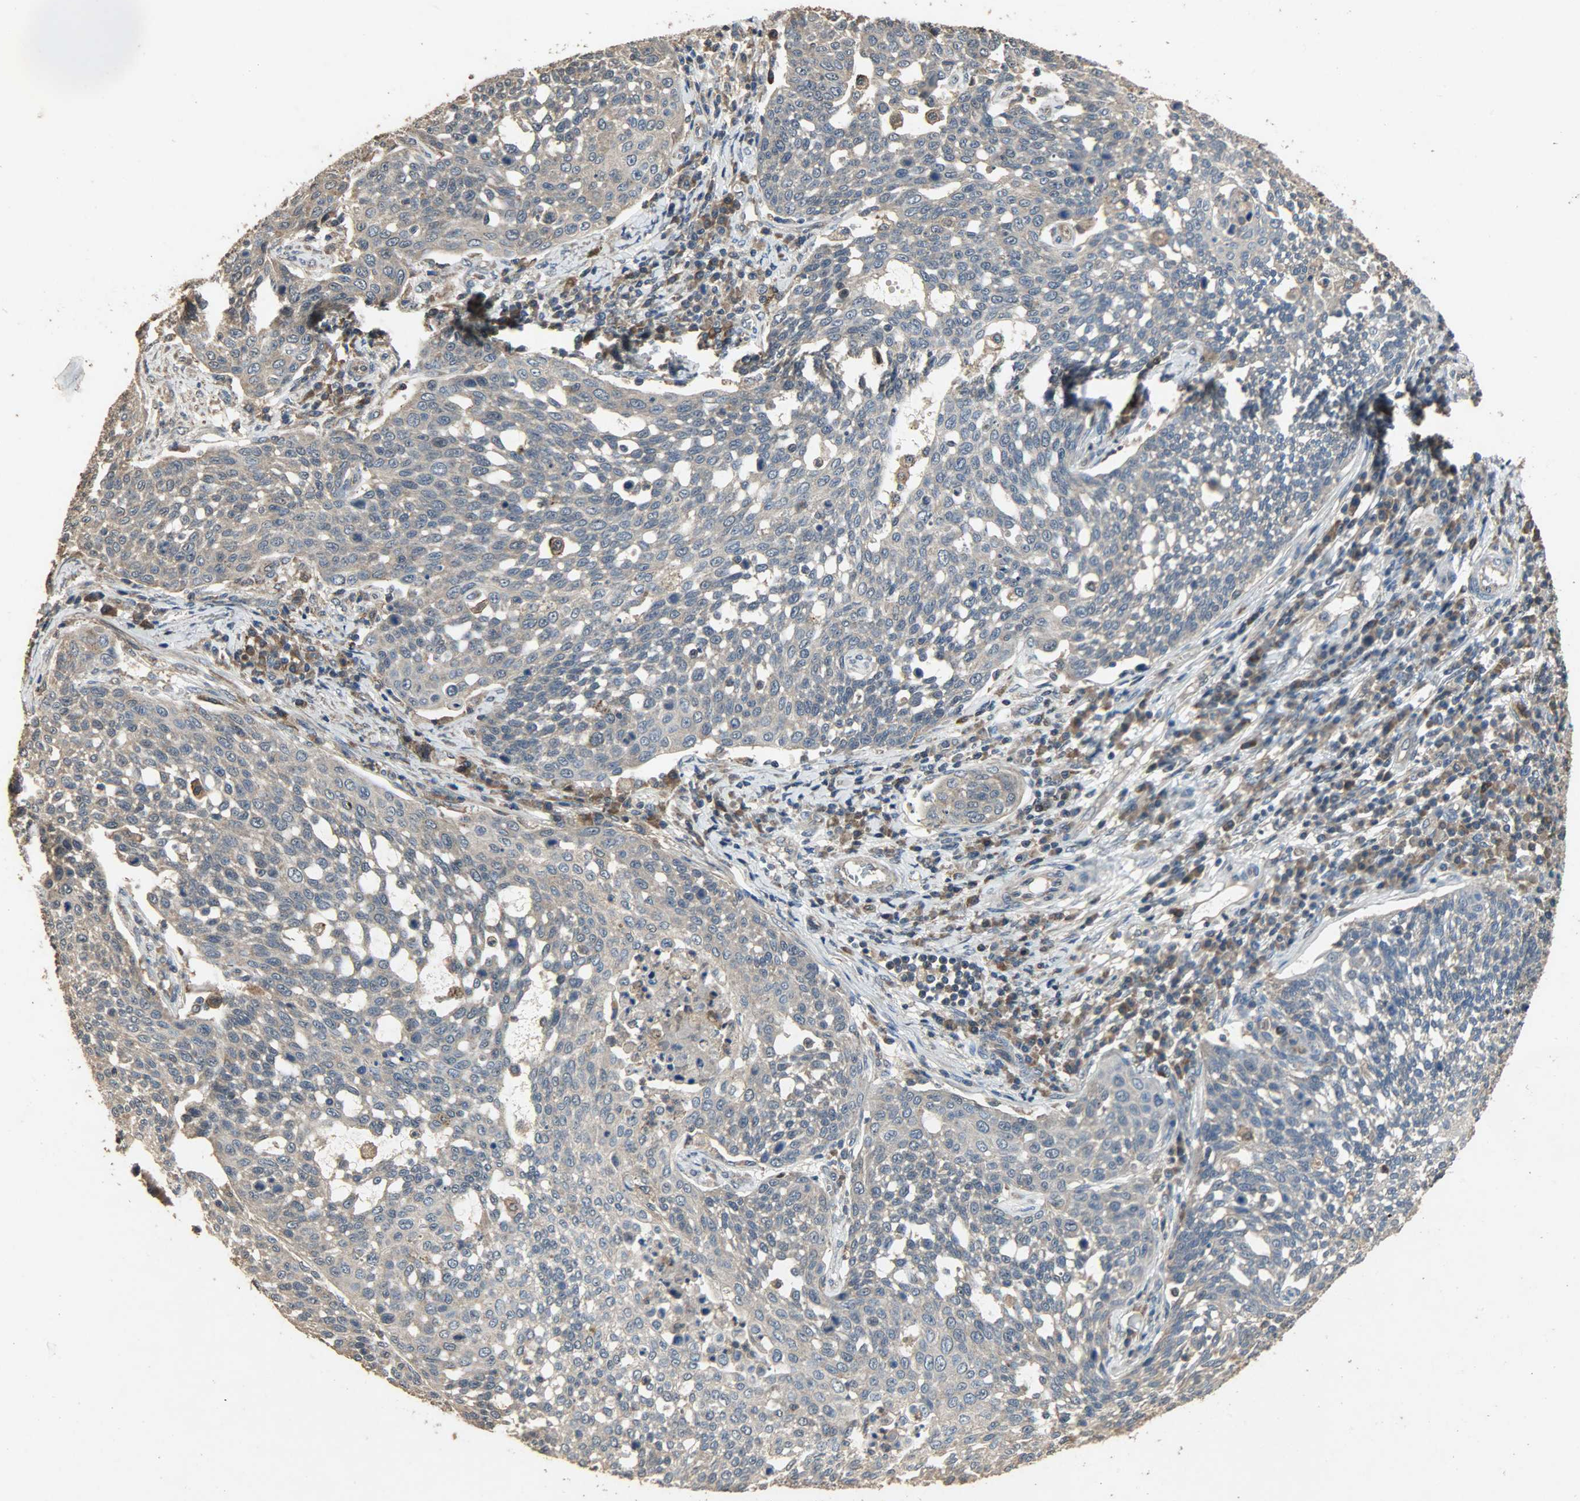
{"staining": {"intensity": "weak", "quantity": ">75%", "location": "cytoplasmic/membranous"}, "tissue": "cervical cancer", "cell_type": "Tumor cells", "image_type": "cancer", "snomed": [{"axis": "morphology", "description": "Squamous cell carcinoma, NOS"}, {"axis": "topography", "description": "Cervix"}], "caption": "Squamous cell carcinoma (cervical) stained for a protein (brown) exhibits weak cytoplasmic/membranous positive positivity in about >75% of tumor cells.", "gene": "CDKN2C", "patient": {"sex": "female", "age": 34}}